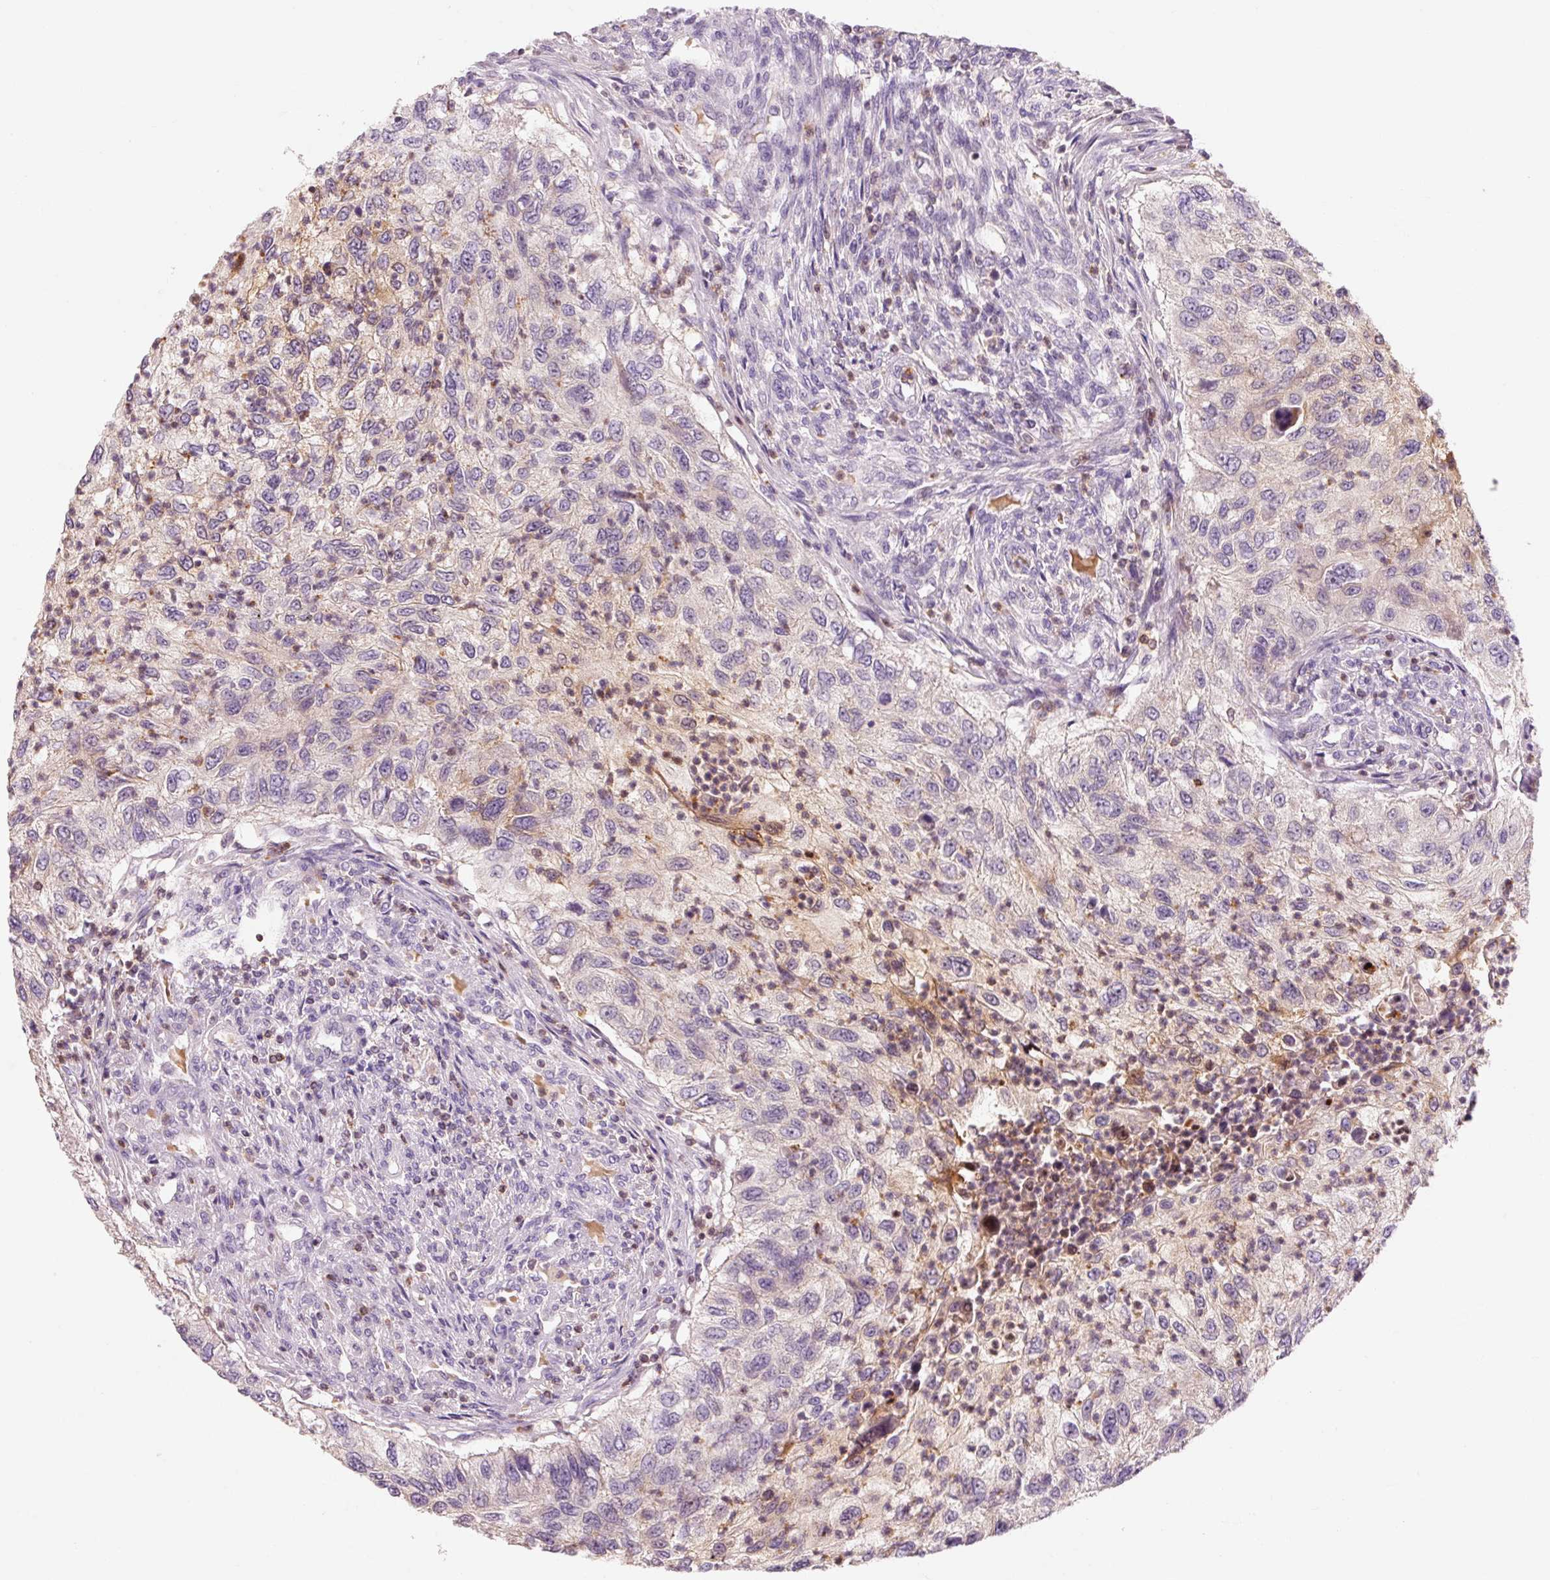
{"staining": {"intensity": "moderate", "quantity": "<25%", "location": "cytoplasmic/membranous"}, "tissue": "urothelial cancer", "cell_type": "Tumor cells", "image_type": "cancer", "snomed": [{"axis": "morphology", "description": "Urothelial carcinoma, High grade"}, {"axis": "topography", "description": "Urinary bladder"}], "caption": "DAB (3,3'-diaminobenzidine) immunohistochemical staining of urothelial cancer shows moderate cytoplasmic/membranous protein positivity in about <25% of tumor cells.", "gene": "OR8K1", "patient": {"sex": "female", "age": 60}}